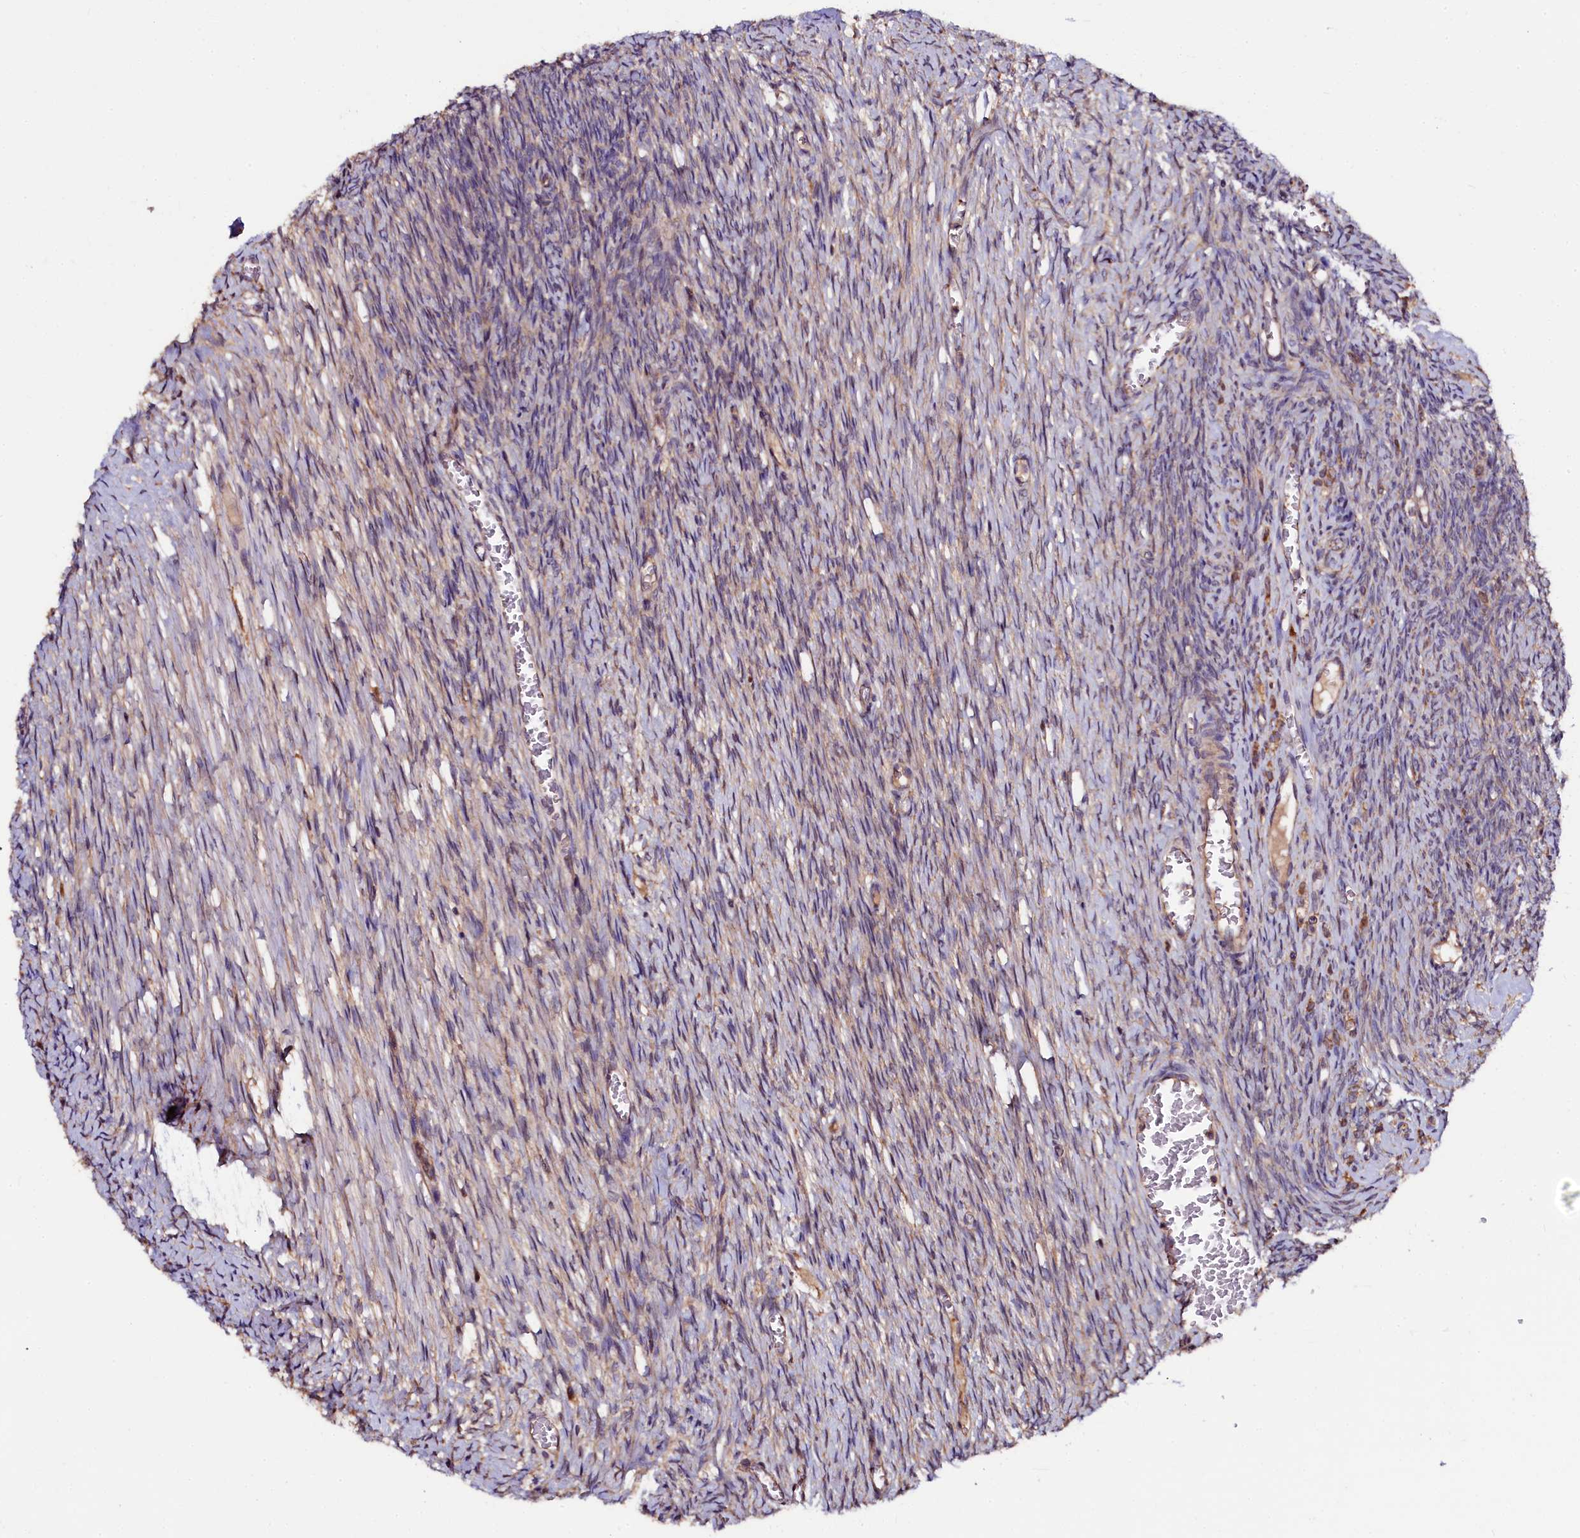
{"staining": {"intensity": "moderate", "quantity": ">75%", "location": "cytoplasmic/membranous"}, "tissue": "ovary", "cell_type": "Follicle cells", "image_type": "normal", "snomed": [{"axis": "morphology", "description": "Normal tissue, NOS"}, {"axis": "topography", "description": "Ovary"}], "caption": "Immunohistochemistry of normal human ovary reveals medium levels of moderate cytoplasmic/membranous staining in about >75% of follicle cells. Immunohistochemistry stains the protein of interest in brown and the nuclei are stained blue.", "gene": "APPL2", "patient": {"sex": "female", "age": 44}}